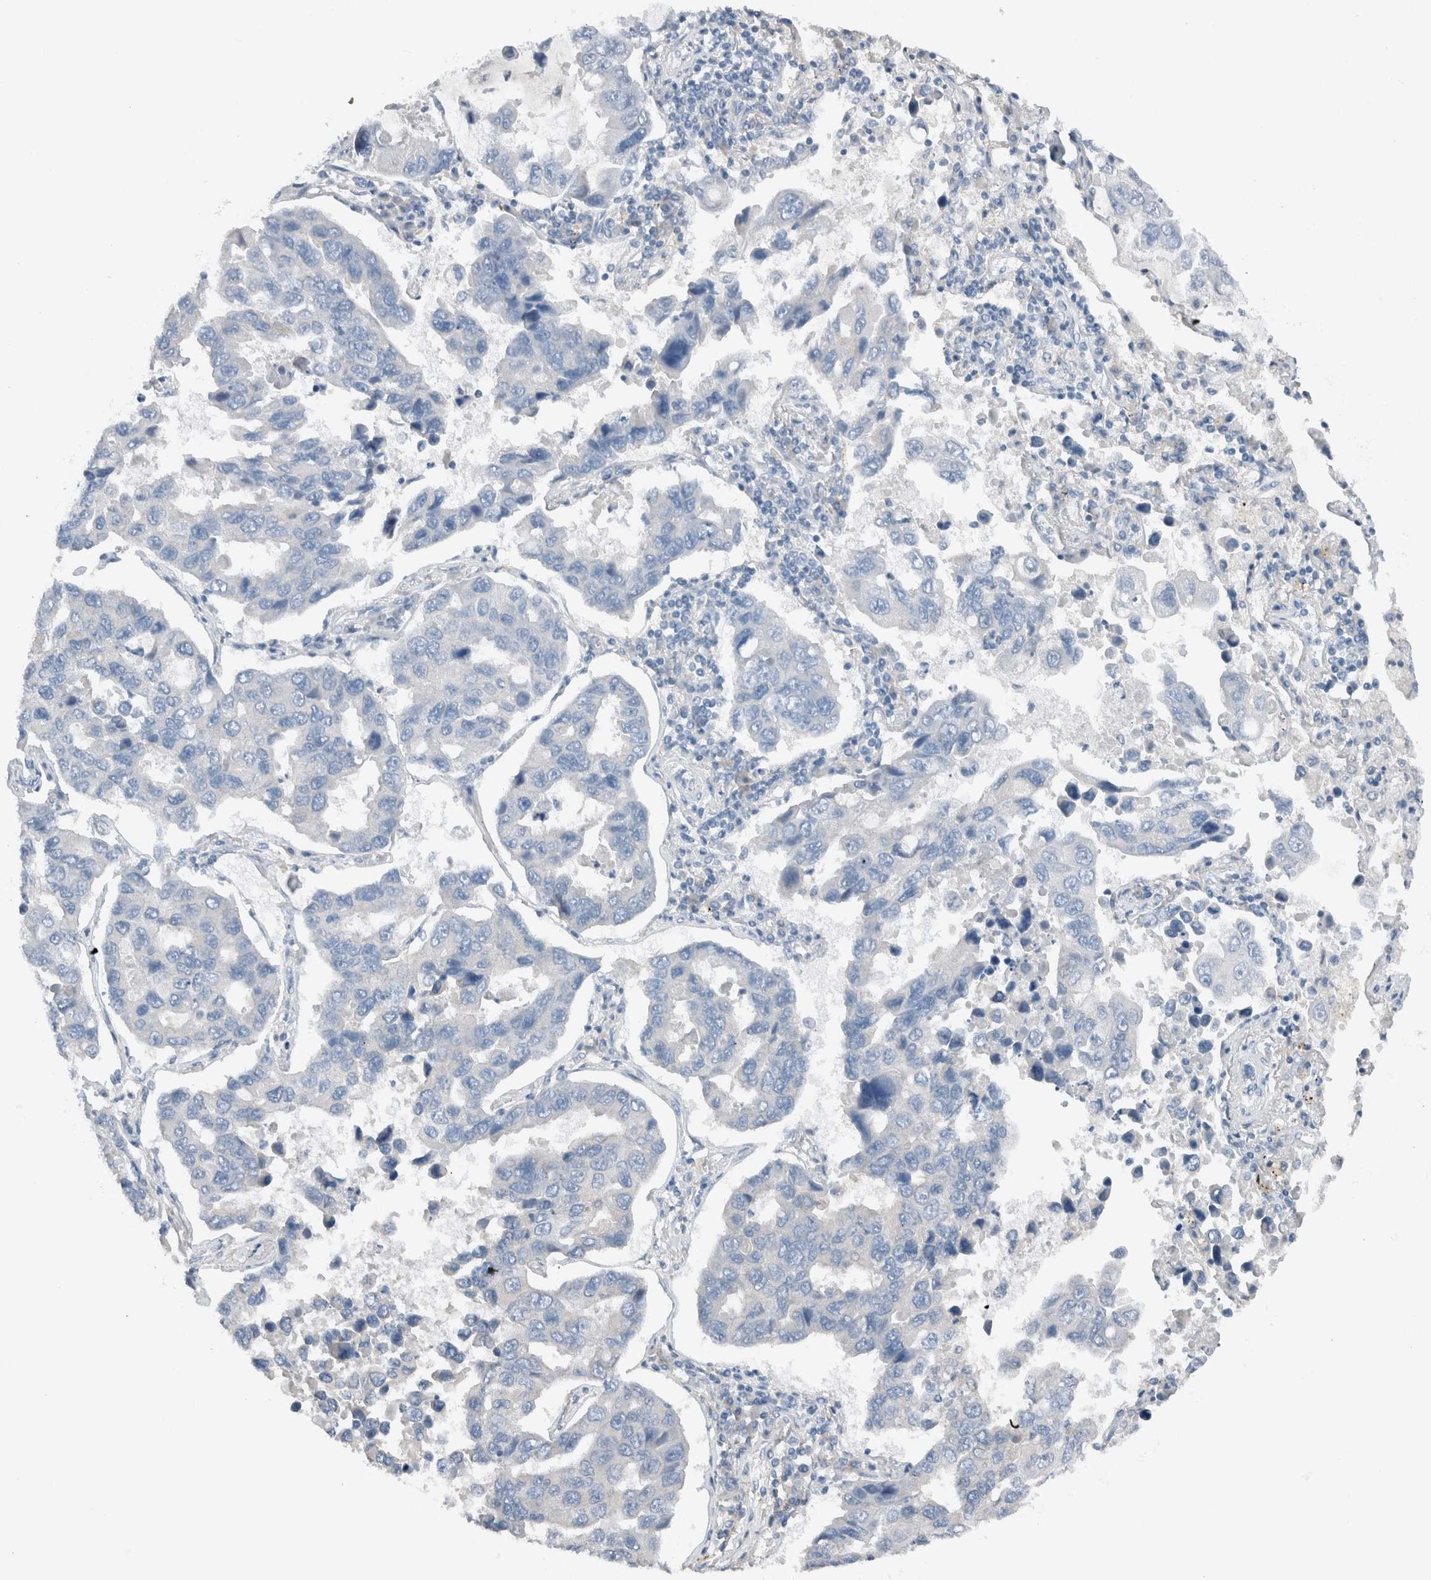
{"staining": {"intensity": "negative", "quantity": "none", "location": "none"}, "tissue": "lung cancer", "cell_type": "Tumor cells", "image_type": "cancer", "snomed": [{"axis": "morphology", "description": "Adenocarcinoma, NOS"}, {"axis": "topography", "description": "Lung"}], "caption": "The immunohistochemistry (IHC) photomicrograph has no significant positivity in tumor cells of adenocarcinoma (lung) tissue.", "gene": "DUOX1", "patient": {"sex": "male", "age": 64}}